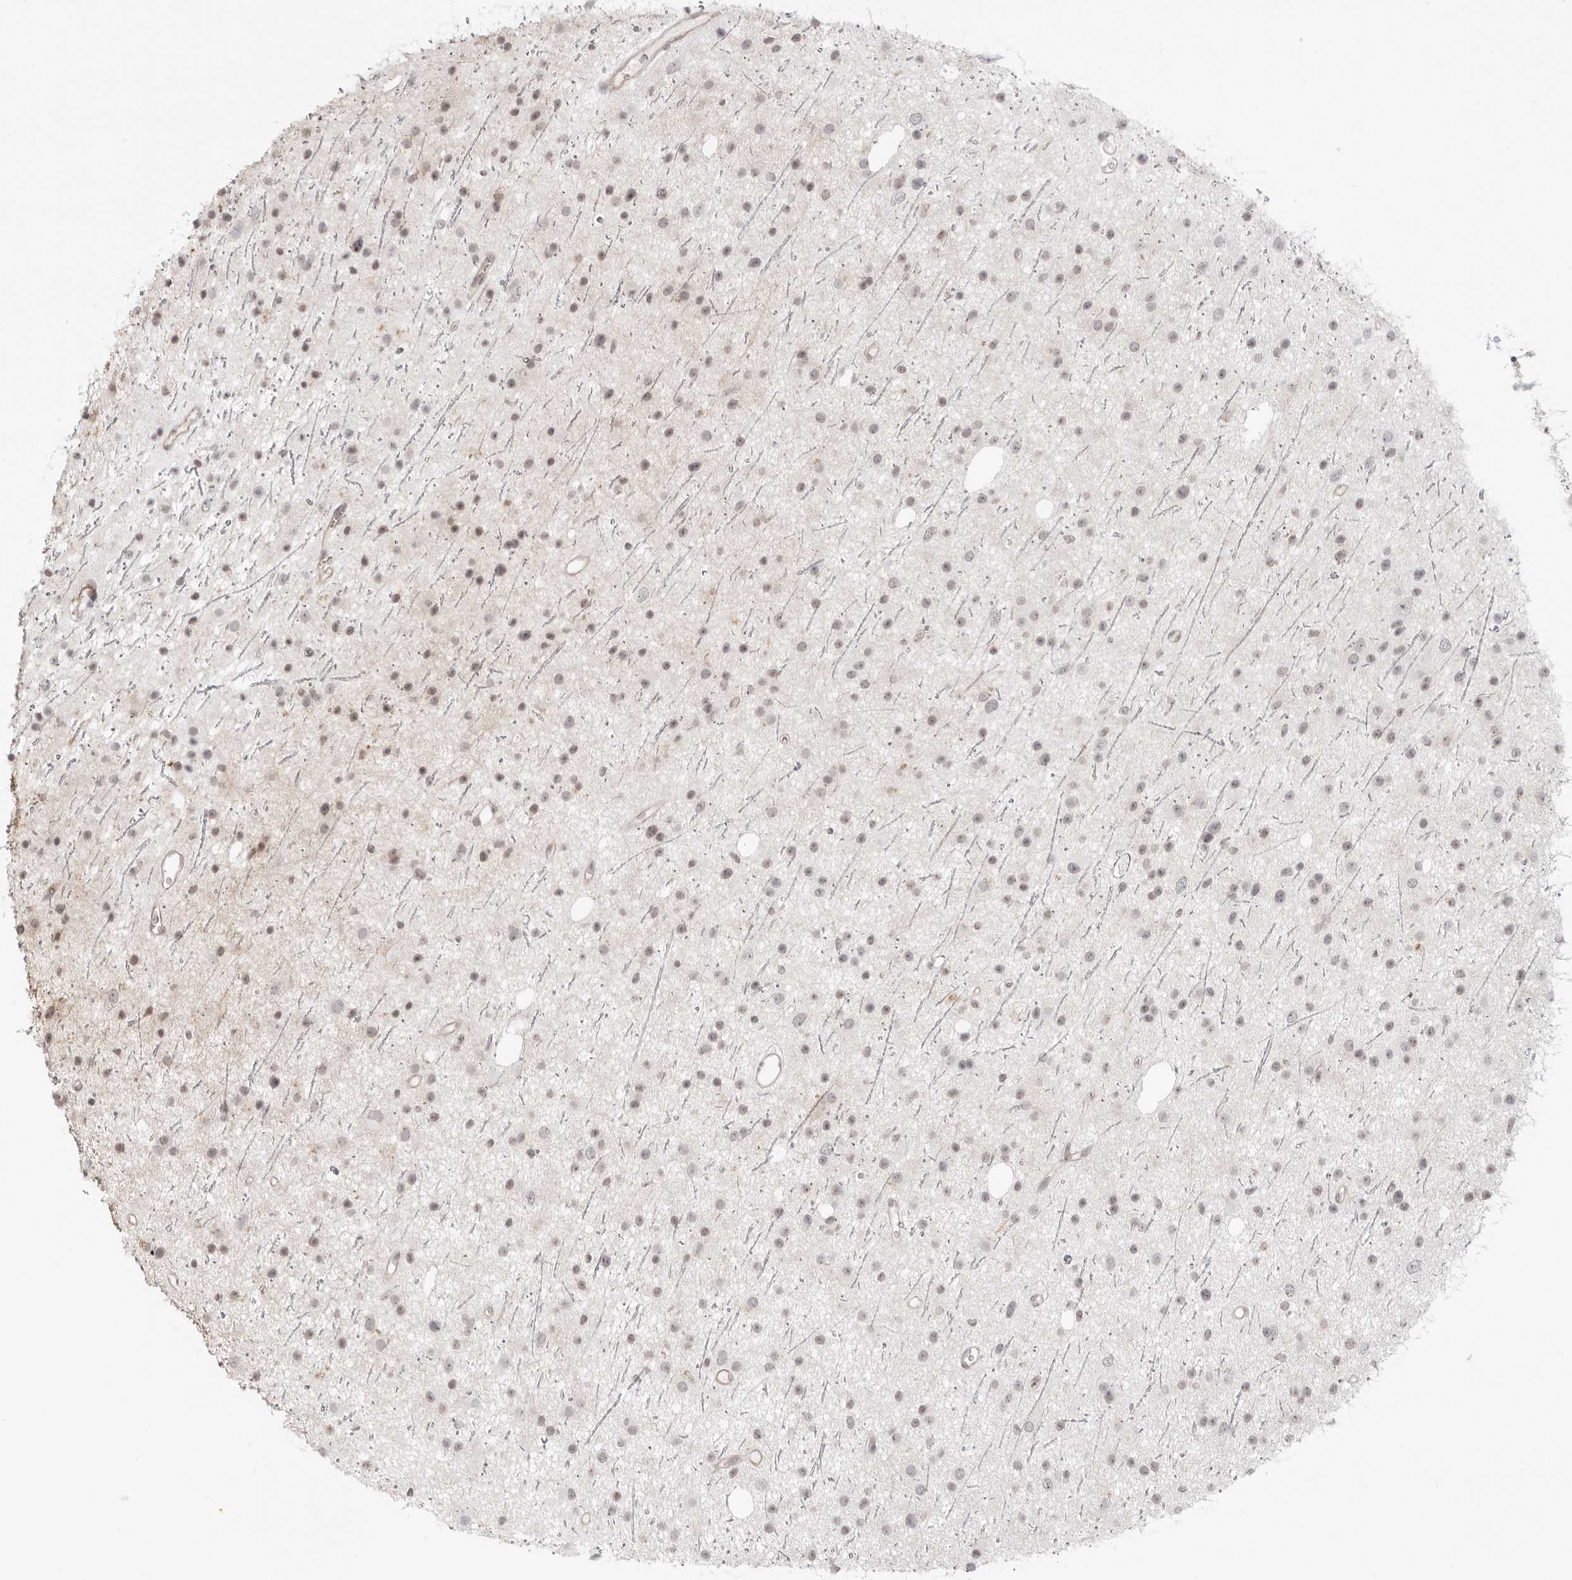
{"staining": {"intensity": "weak", "quantity": "25%-75%", "location": "nuclear"}, "tissue": "glioma", "cell_type": "Tumor cells", "image_type": "cancer", "snomed": [{"axis": "morphology", "description": "Glioma, malignant, Low grade"}, {"axis": "topography", "description": "Cerebral cortex"}], "caption": "An IHC micrograph of neoplastic tissue is shown. Protein staining in brown shows weak nuclear positivity in malignant glioma (low-grade) within tumor cells. Immunohistochemistry (ihc) stains the protein in brown and the nuclei are stained blue.", "gene": "TRAPPC3", "patient": {"sex": "female", "age": 39}}